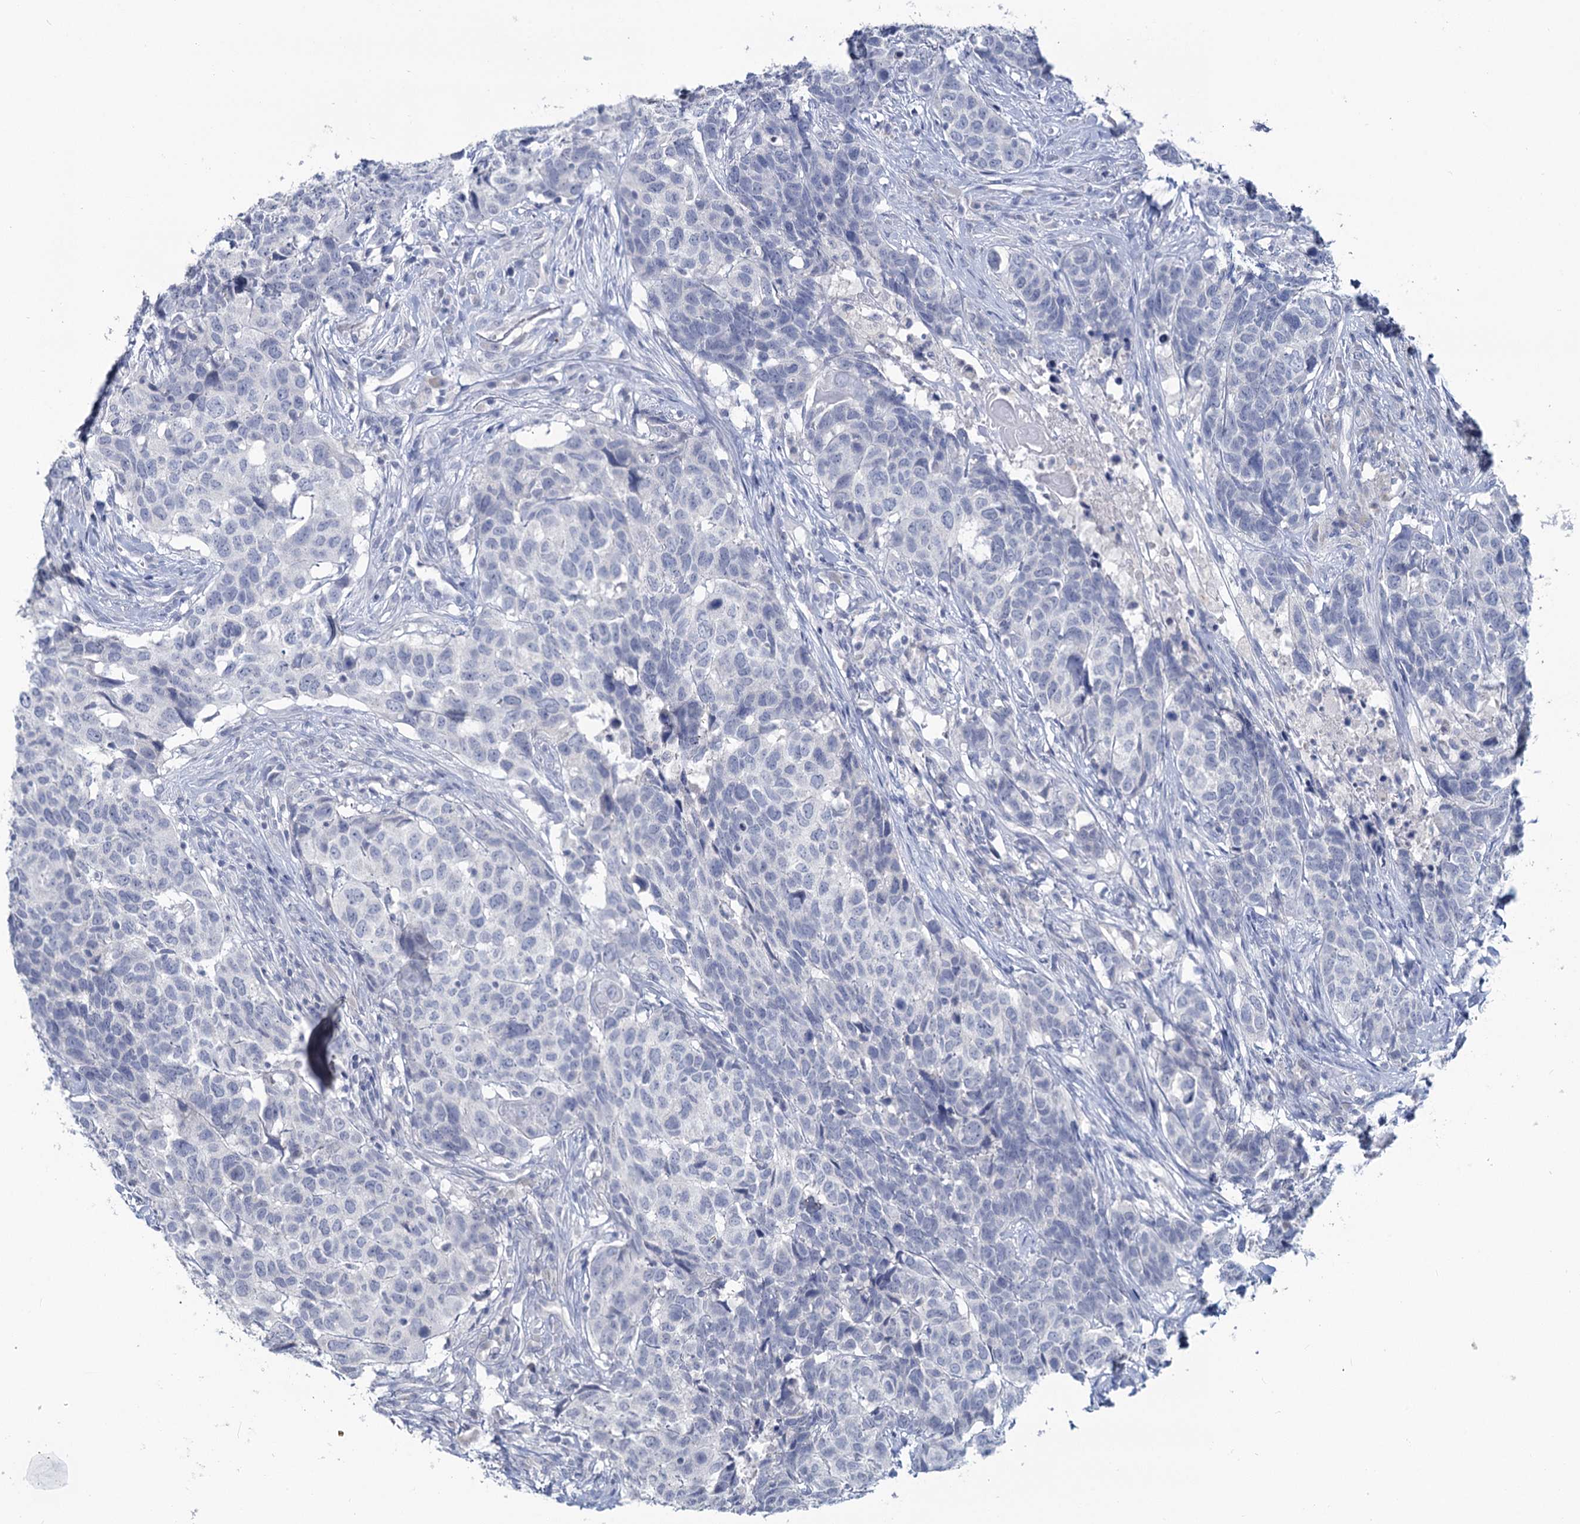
{"staining": {"intensity": "negative", "quantity": "none", "location": "none"}, "tissue": "head and neck cancer", "cell_type": "Tumor cells", "image_type": "cancer", "snomed": [{"axis": "morphology", "description": "Squamous cell carcinoma, NOS"}, {"axis": "topography", "description": "Head-Neck"}], "caption": "Head and neck squamous cell carcinoma was stained to show a protein in brown. There is no significant expression in tumor cells.", "gene": "CHGA", "patient": {"sex": "male", "age": 66}}